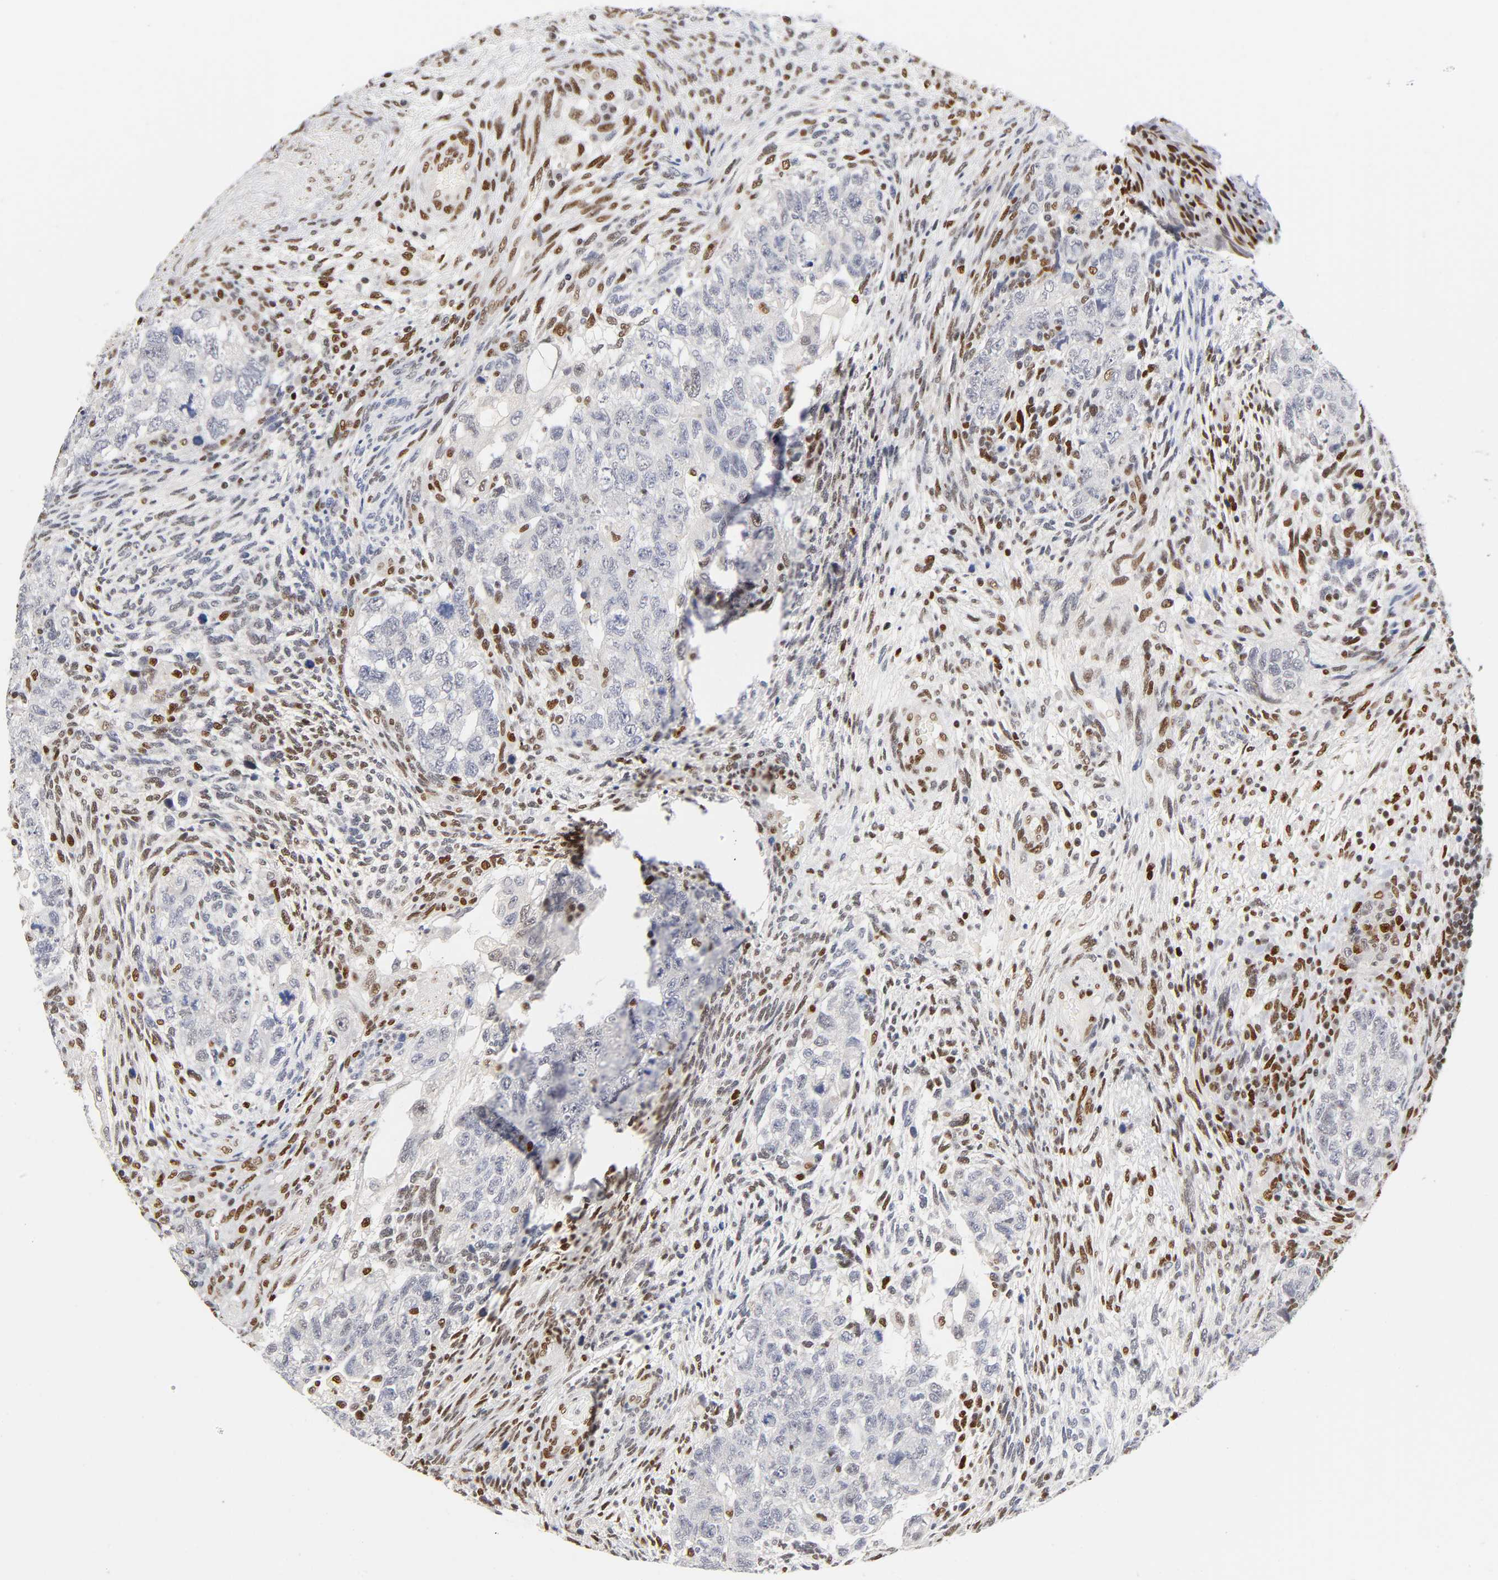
{"staining": {"intensity": "strong", "quantity": "25%-75%", "location": "nuclear"}, "tissue": "testis cancer", "cell_type": "Tumor cells", "image_type": "cancer", "snomed": [{"axis": "morphology", "description": "Normal tissue, NOS"}, {"axis": "morphology", "description": "Carcinoma, Embryonal, NOS"}, {"axis": "topography", "description": "Testis"}], "caption": "This histopathology image shows IHC staining of testis embryonal carcinoma, with high strong nuclear staining in about 25%-75% of tumor cells.", "gene": "NR3C1", "patient": {"sex": "male", "age": 36}}